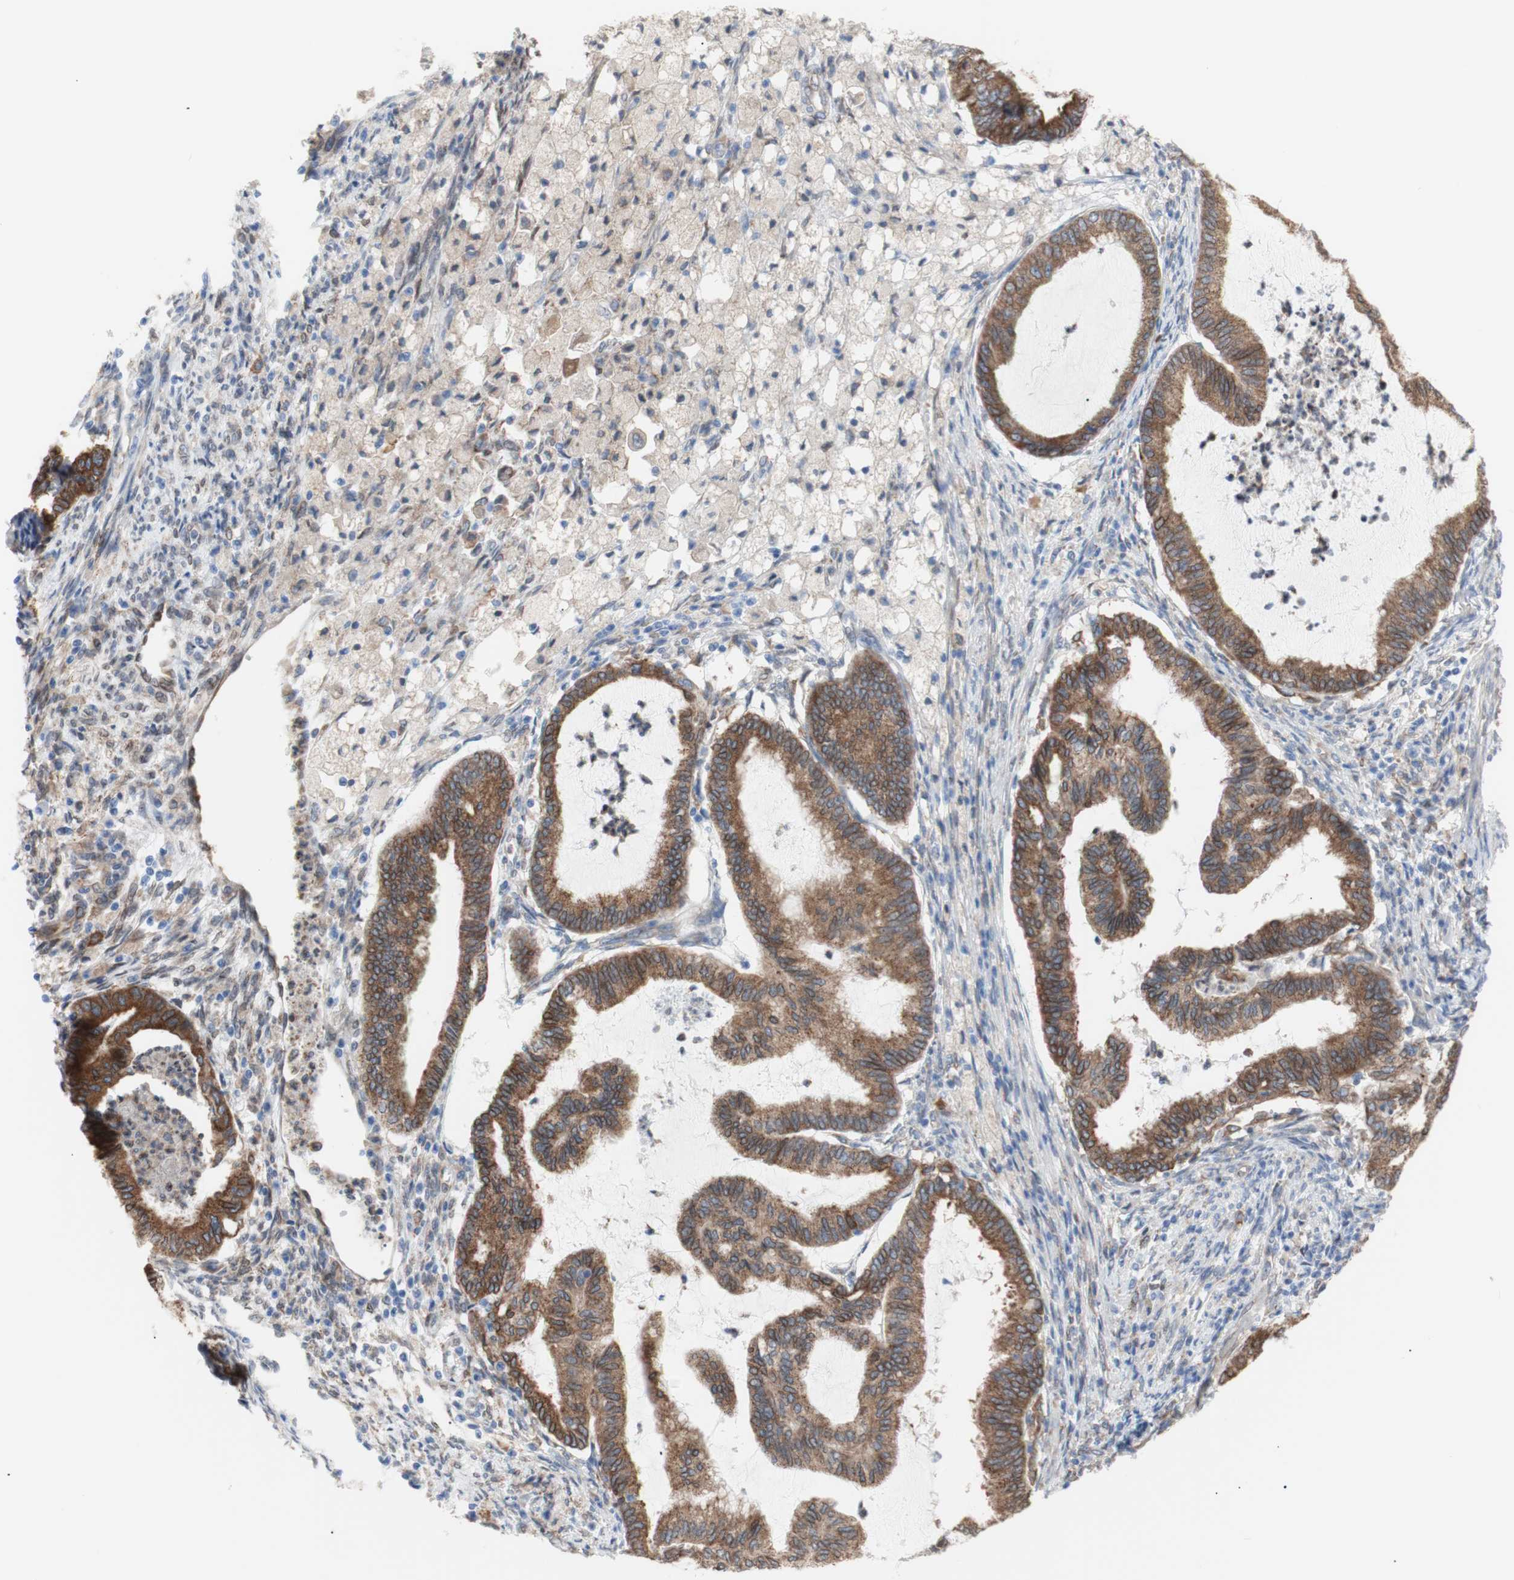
{"staining": {"intensity": "moderate", "quantity": ">75%", "location": "cytoplasmic/membranous"}, "tissue": "cervical cancer", "cell_type": "Tumor cells", "image_type": "cancer", "snomed": [{"axis": "morphology", "description": "Normal tissue, NOS"}, {"axis": "morphology", "description": "Adenocarcinoma, NOS"}, {"axis": "topography", "description": "Cervix"}, {"axis": "topography", "description": "Endometrium"}], "caption": "Cervical adenocarcinoma was stained to show a protein in brown. There is medium levels of moderate cytoplasmic/membranous staining in about >75% of tumor cells.", "gene": "ERLIN1", "patient": {"sex": "female", "age": 86}}